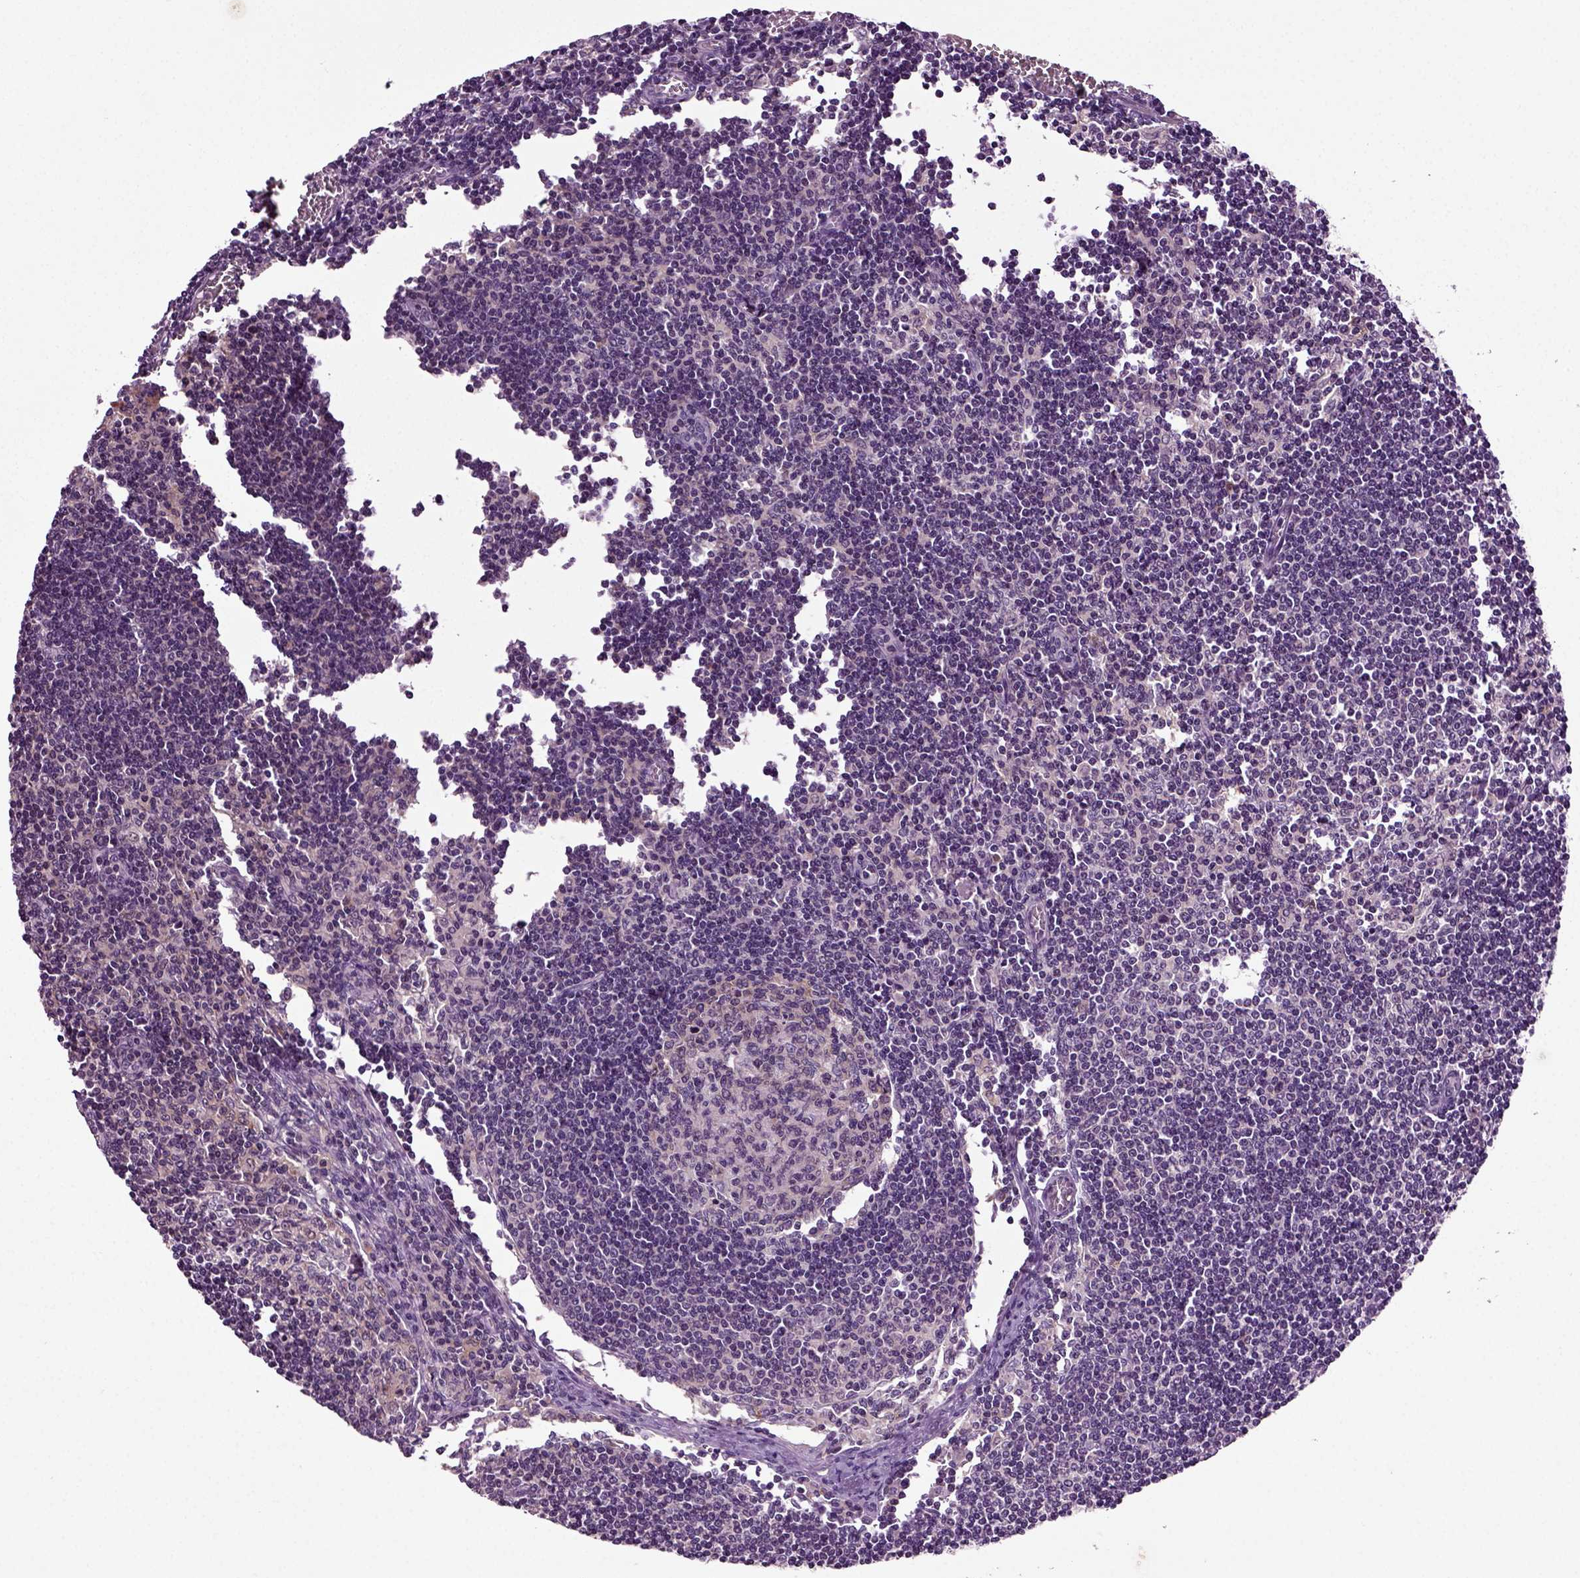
{"staining": {"intensity": "negative", "quantity": "none", "location": "none"}, "tissue": "lymph node", "cell_type": "Germinal center cells", "image_type": "normal", "snomed": [{"axis": "morphology", "description": "Normal tissue, NOS"}, {"axis": "topography", "description": "Lymph node"}], "caption": "Immunohistochemistry (IHC) micrograph of normal human lymph node stained for a protein (brown), which shows no positivity in germinal center cells.", "gene": "KNSTRN", "patient": {"sex": "male", "age": 59}}